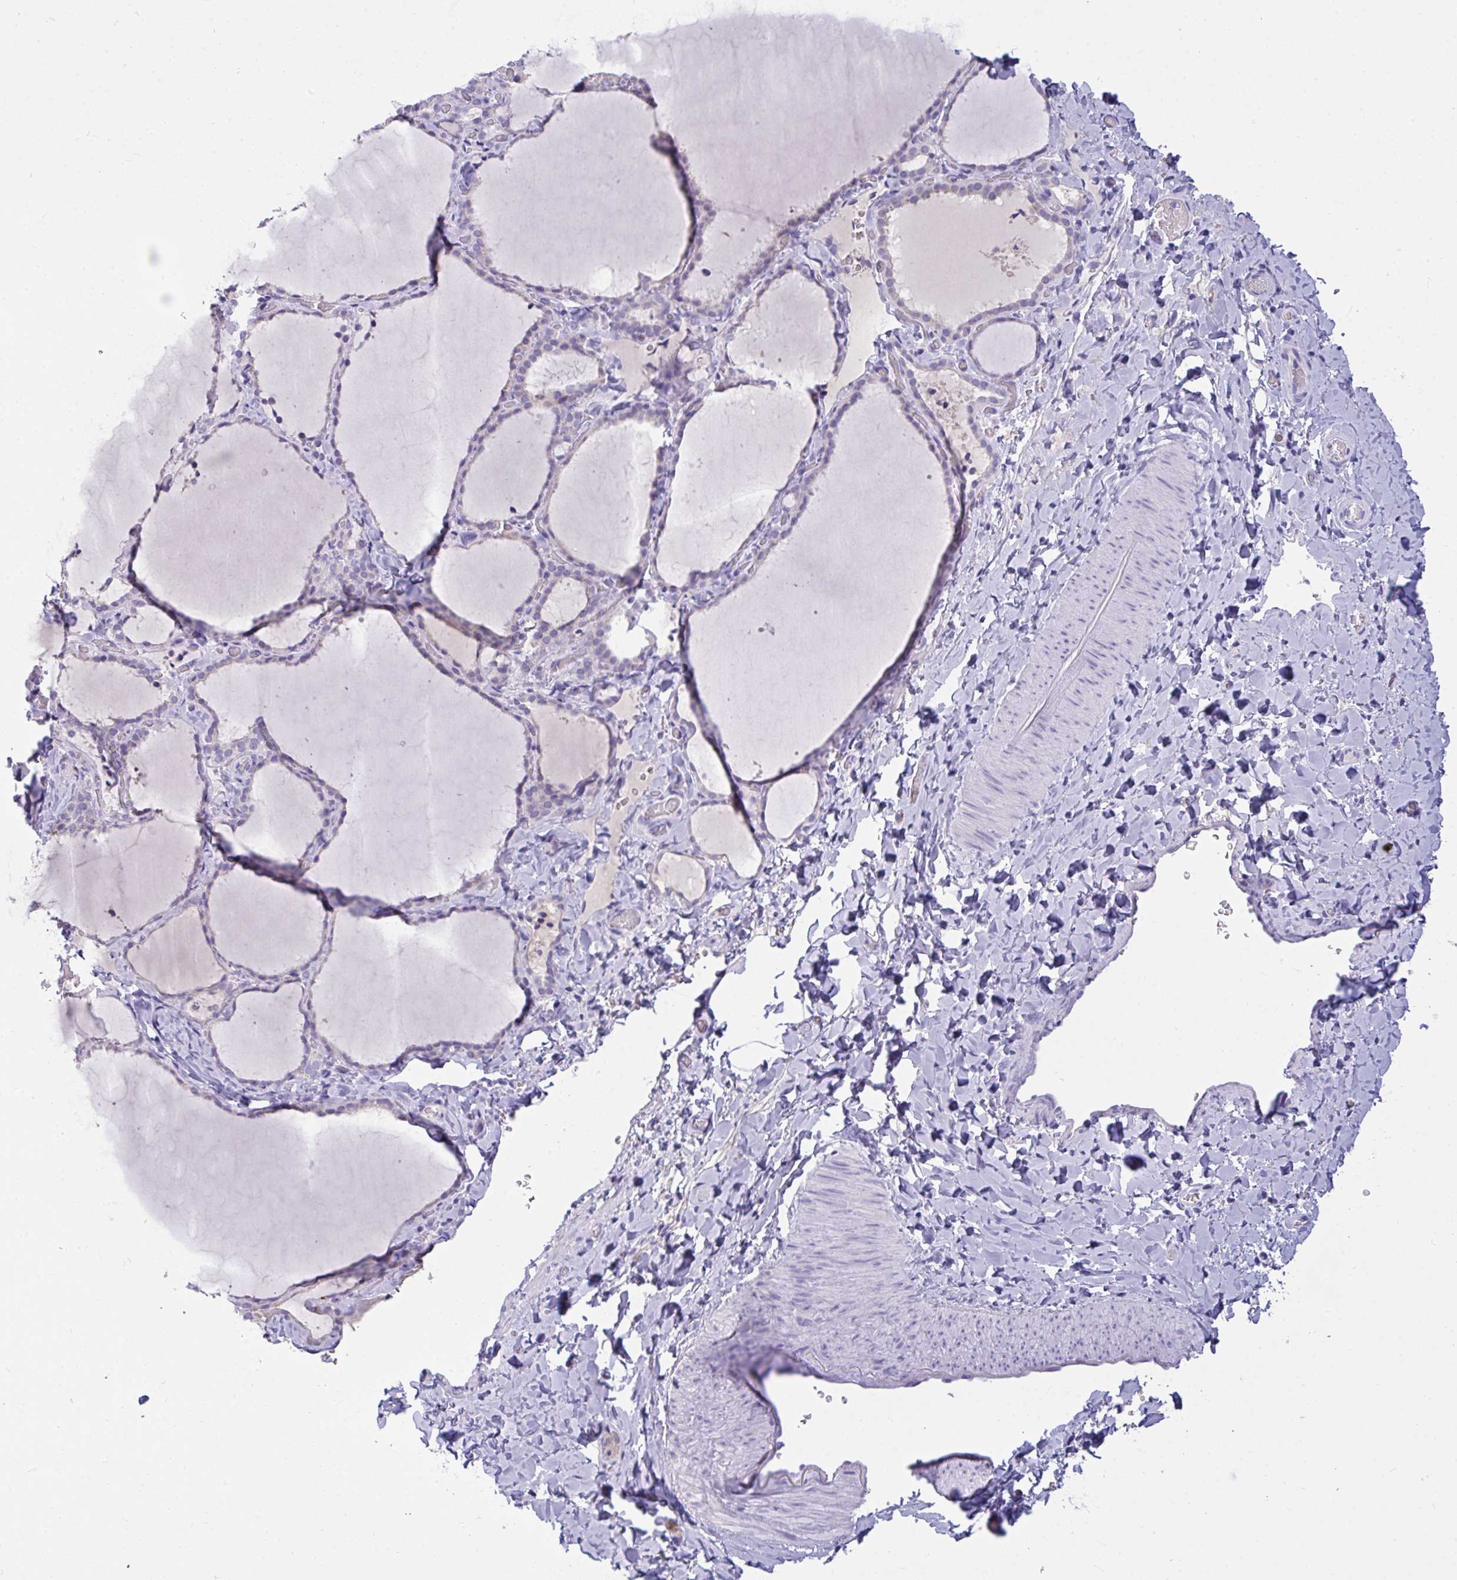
{"staining": {"intensity": "negative", "quantity": "none", "location": "none"}, "tissue": "thyroid gland", "cell_type": "Glandular cells", "image_type": "normal", "snomed": [{"axis": "morphology", "description": "Normal tissue, NOS"}, {"axis": "topography", "description": "Thyroid gland"}], "caption": "A high-resolution histopathology image shows immunohistochemistry staining of benign thyroid gland, which displays no significant staining in glandular cells.", "gene": "SEMA6B", "patient": {"sex": "female", "age": 22}}